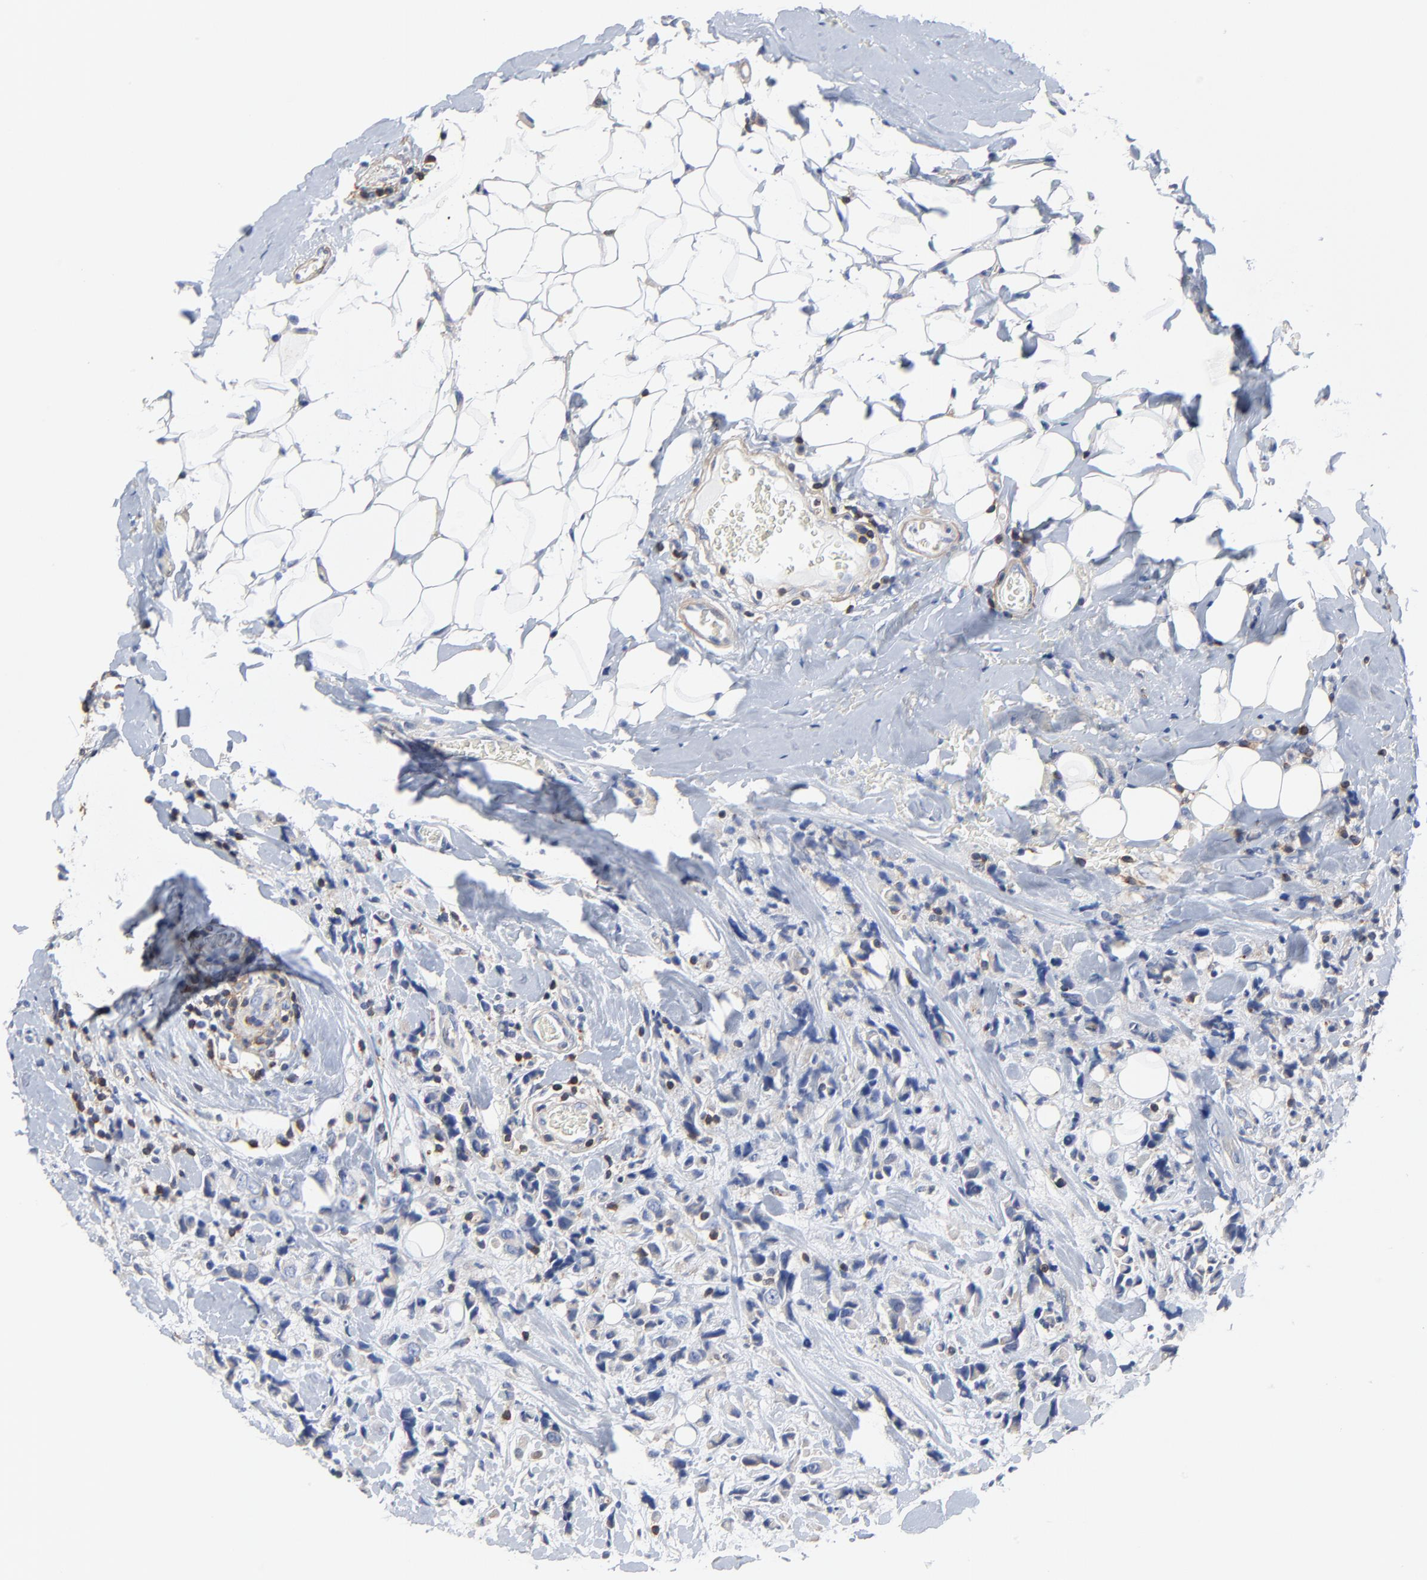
{"staining": {"intensity": "negative", "quantity": "none", "location": "none"}, "tissue": "breast cancer", "cell_type": "Tumor cells", "image_type": "cancer", "snomed": [{"axis": "morphology", "description": "Lobular carcinoma"}, {"axis": "topography", "description": "Breast"}], "caption": "High power microscopy image of an immunohistochemistry image of breast cancer (lobular carcinoma), revealing no significant staining in tumor cells. (DAB (3,3'-diaminobenzidine) immunohistochemistry with hematoxylin counter stain).", "gene": "SKAP1", "patient": {"sex": "female", "age": 57}}